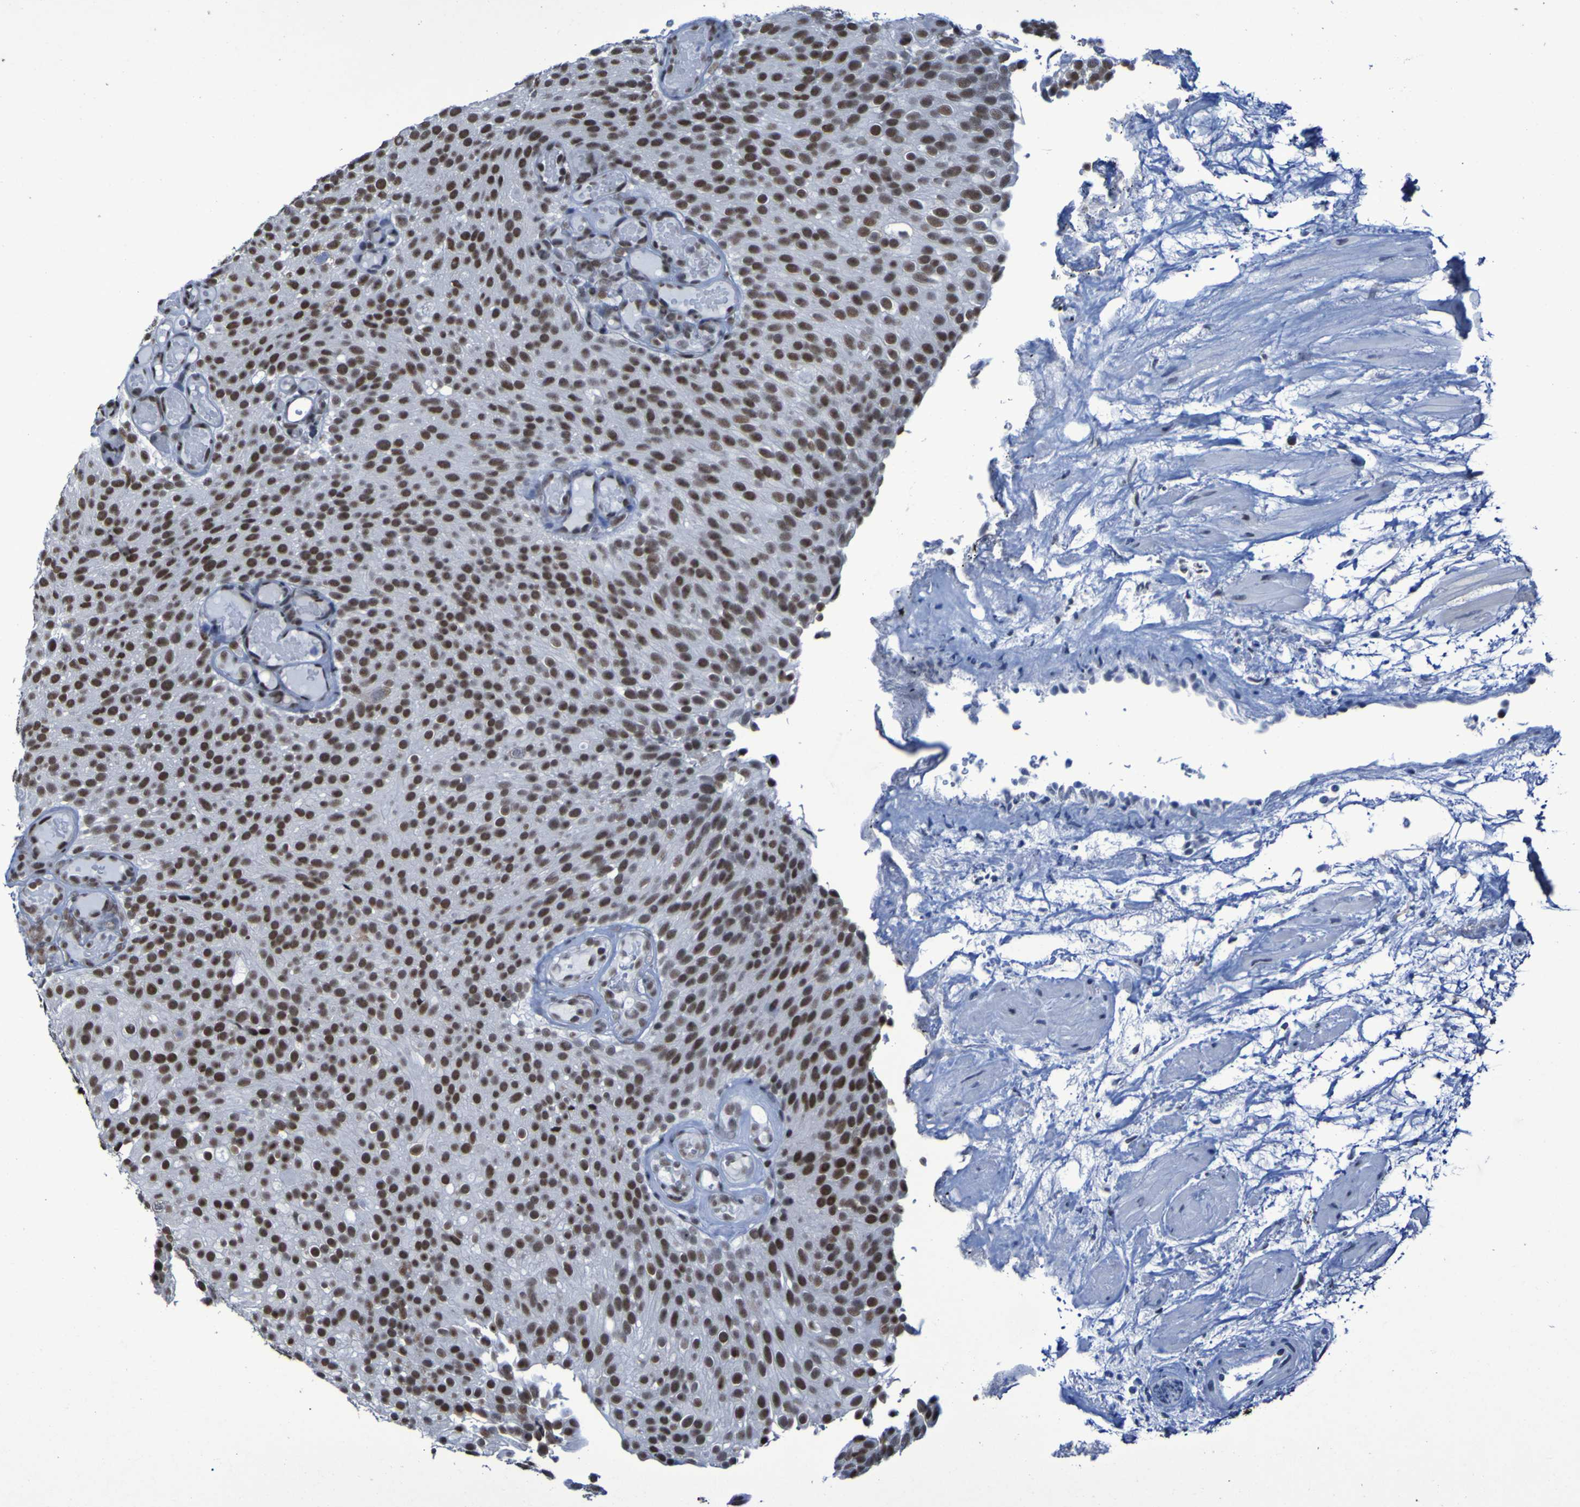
{"staining": {"intensity": "moderate", "quantity": ">75%", "location": "nuclear"}, "tissue": "urothelial cancer", "cell_type": "Tumor cells", "image_type": "cancer", "snomed": [{"axis": "morphology", "description": "Urothelial carcinoma, Low grade"}, {"axis": "topography", "description": "Urinary bladder"}], "caption": "An image of human low-grade urothelial carcinoma stained for a protein demonstrates moderate nuclear brown staining in tumor cells.", "gene": "HNRNPR", "patient": {"sex": "male", "age": 78}}